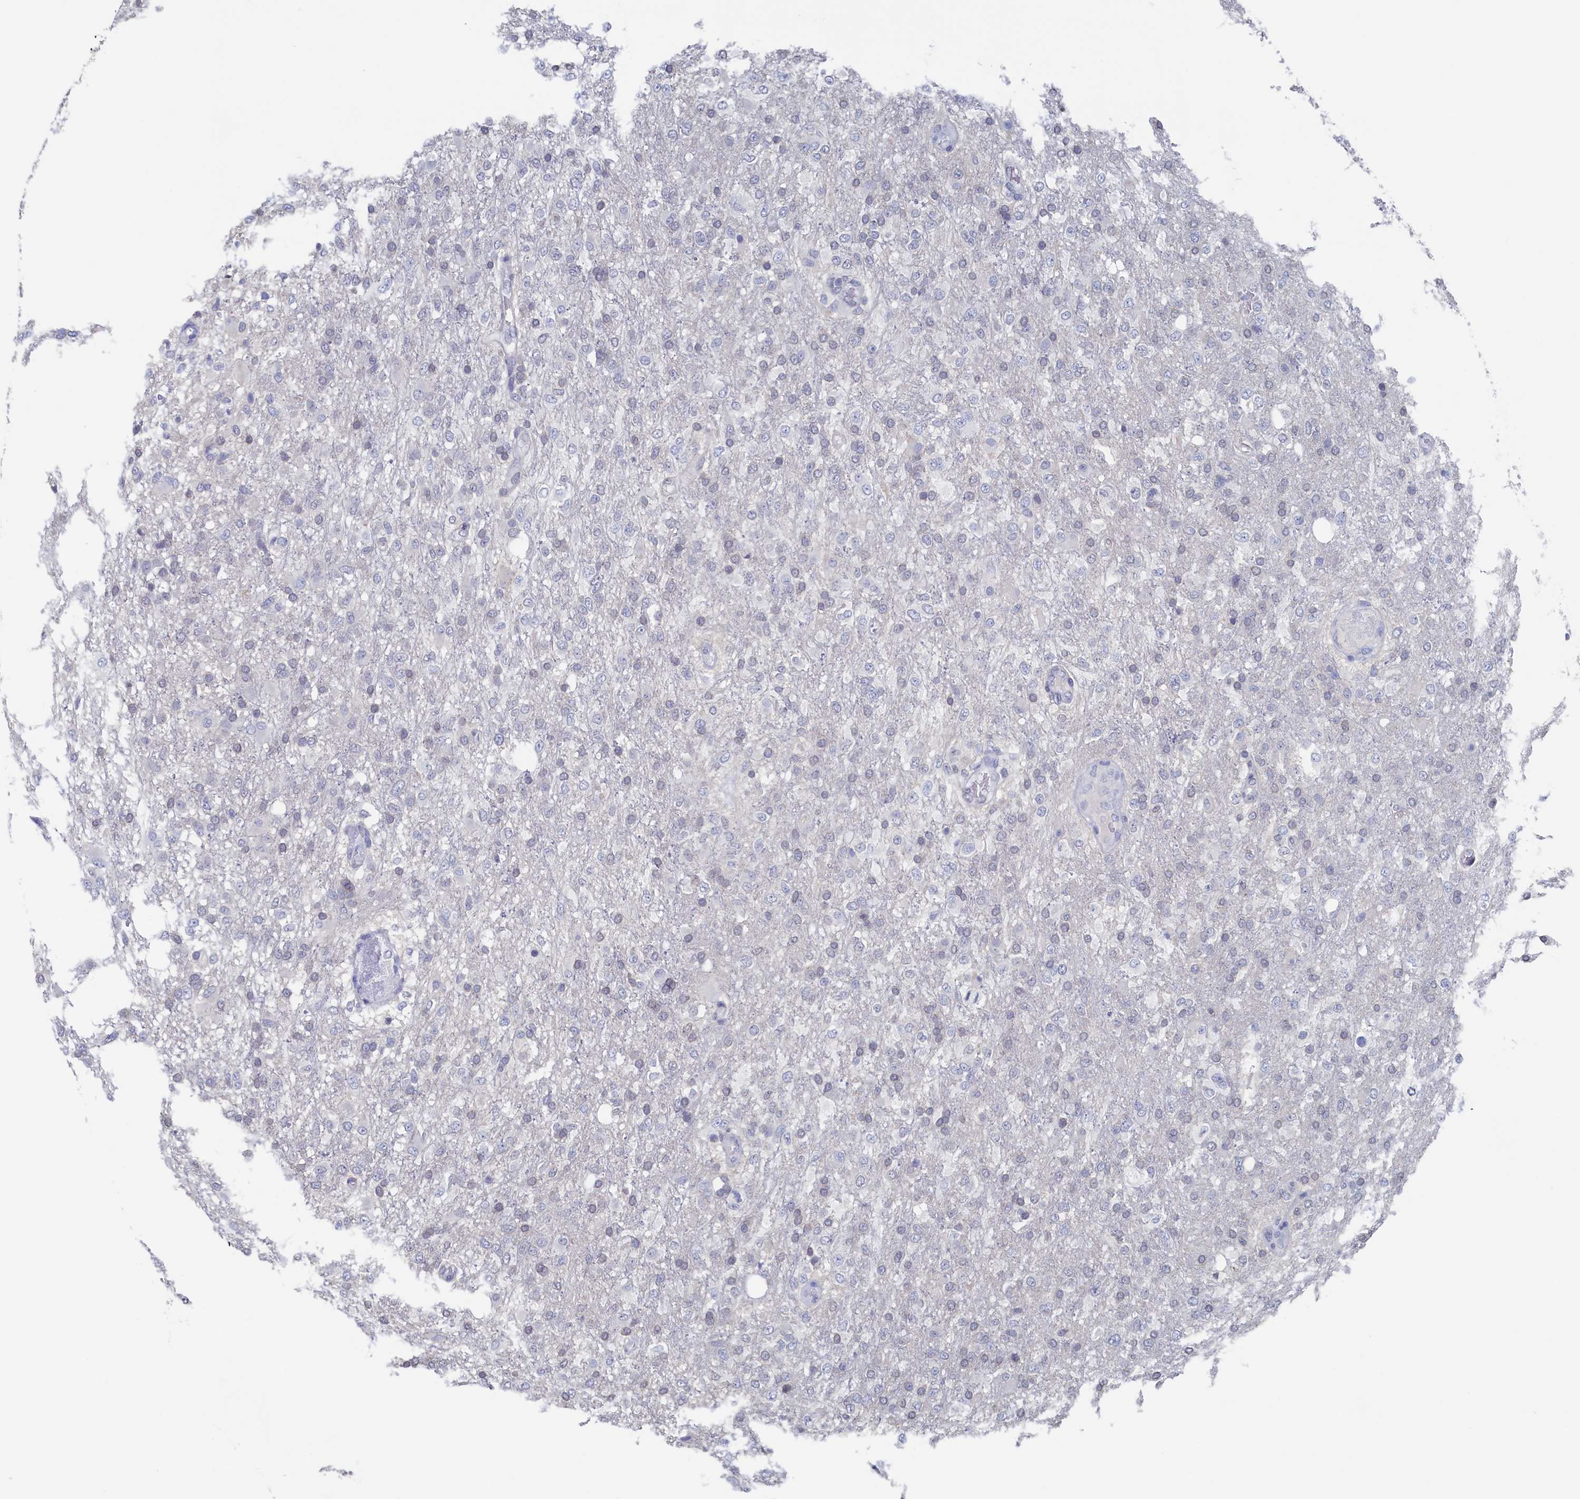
{"staining": {"intensity": "negative", "quantity": "none", "location": "none"}, "tissue": "glioma", "cell_type": "Tumor cells", "image_type": "cancer", "snomed": [{"axis": "morphology", "description": "Glioma, malignant, High grade"}, {"axis": "topography", "description": "Brain"}], "caption": "High magnification brightfield microscopy of glioma stained with DAB (3,3'-diaminobenzidine) (brown) and counterstained with hematoxylin (blue): tumor cells show no significant staining. Brightfield microscopy of IHC stained with DAB (brown) and hematoxylin (blue), captured at high magnification.", "gene": "C11orf54", "patient": {"sex": "female", "age": 74}}